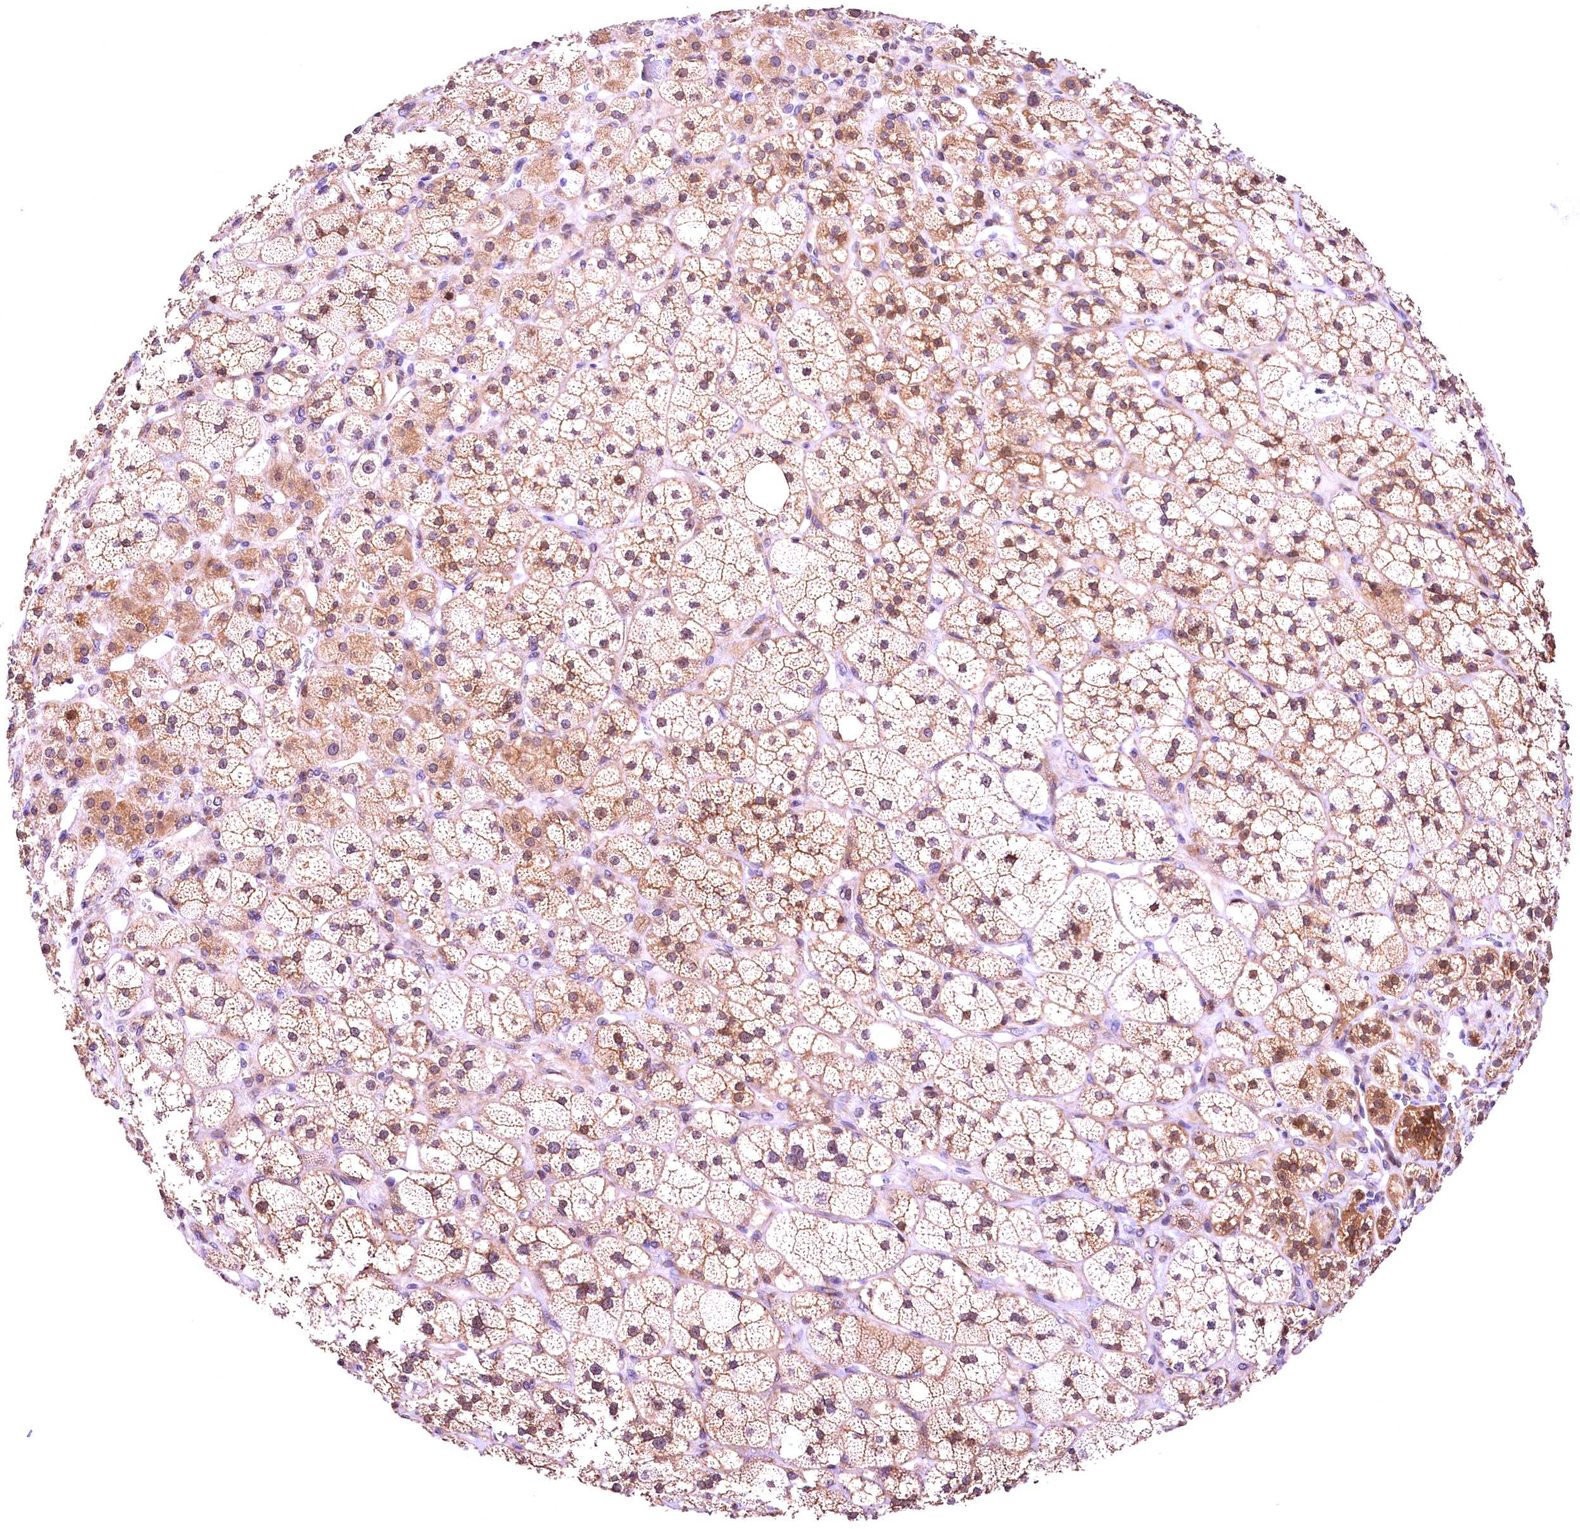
{"staining": {"intensity": "moderate", "quantity": ">75%", "location": "cytoplasmic/membranous,nuclear"}, "tissue": "adrenal gland", "cell_type": "Glandular cells", "image_type": "normal", "snomed": [{"axis": "morphology", "description": "Normal tissue, NOS"}, {"axis": "topography", "description": "Adrenal gland"}], "caption": "Immunohistochemistry (IHC) photomicrograph of benign adrenal gland: human adrenal gland stained using IHC shows medium levels of moderate protein expression localized specifically in the cytoplasmic/membranous,nuclear of glandular cells, appearing as a cytoplasmic/membranous,nuclear brown color.", "gene": "CHORDC1", "patient": {"sex": "male", "age": 61}}